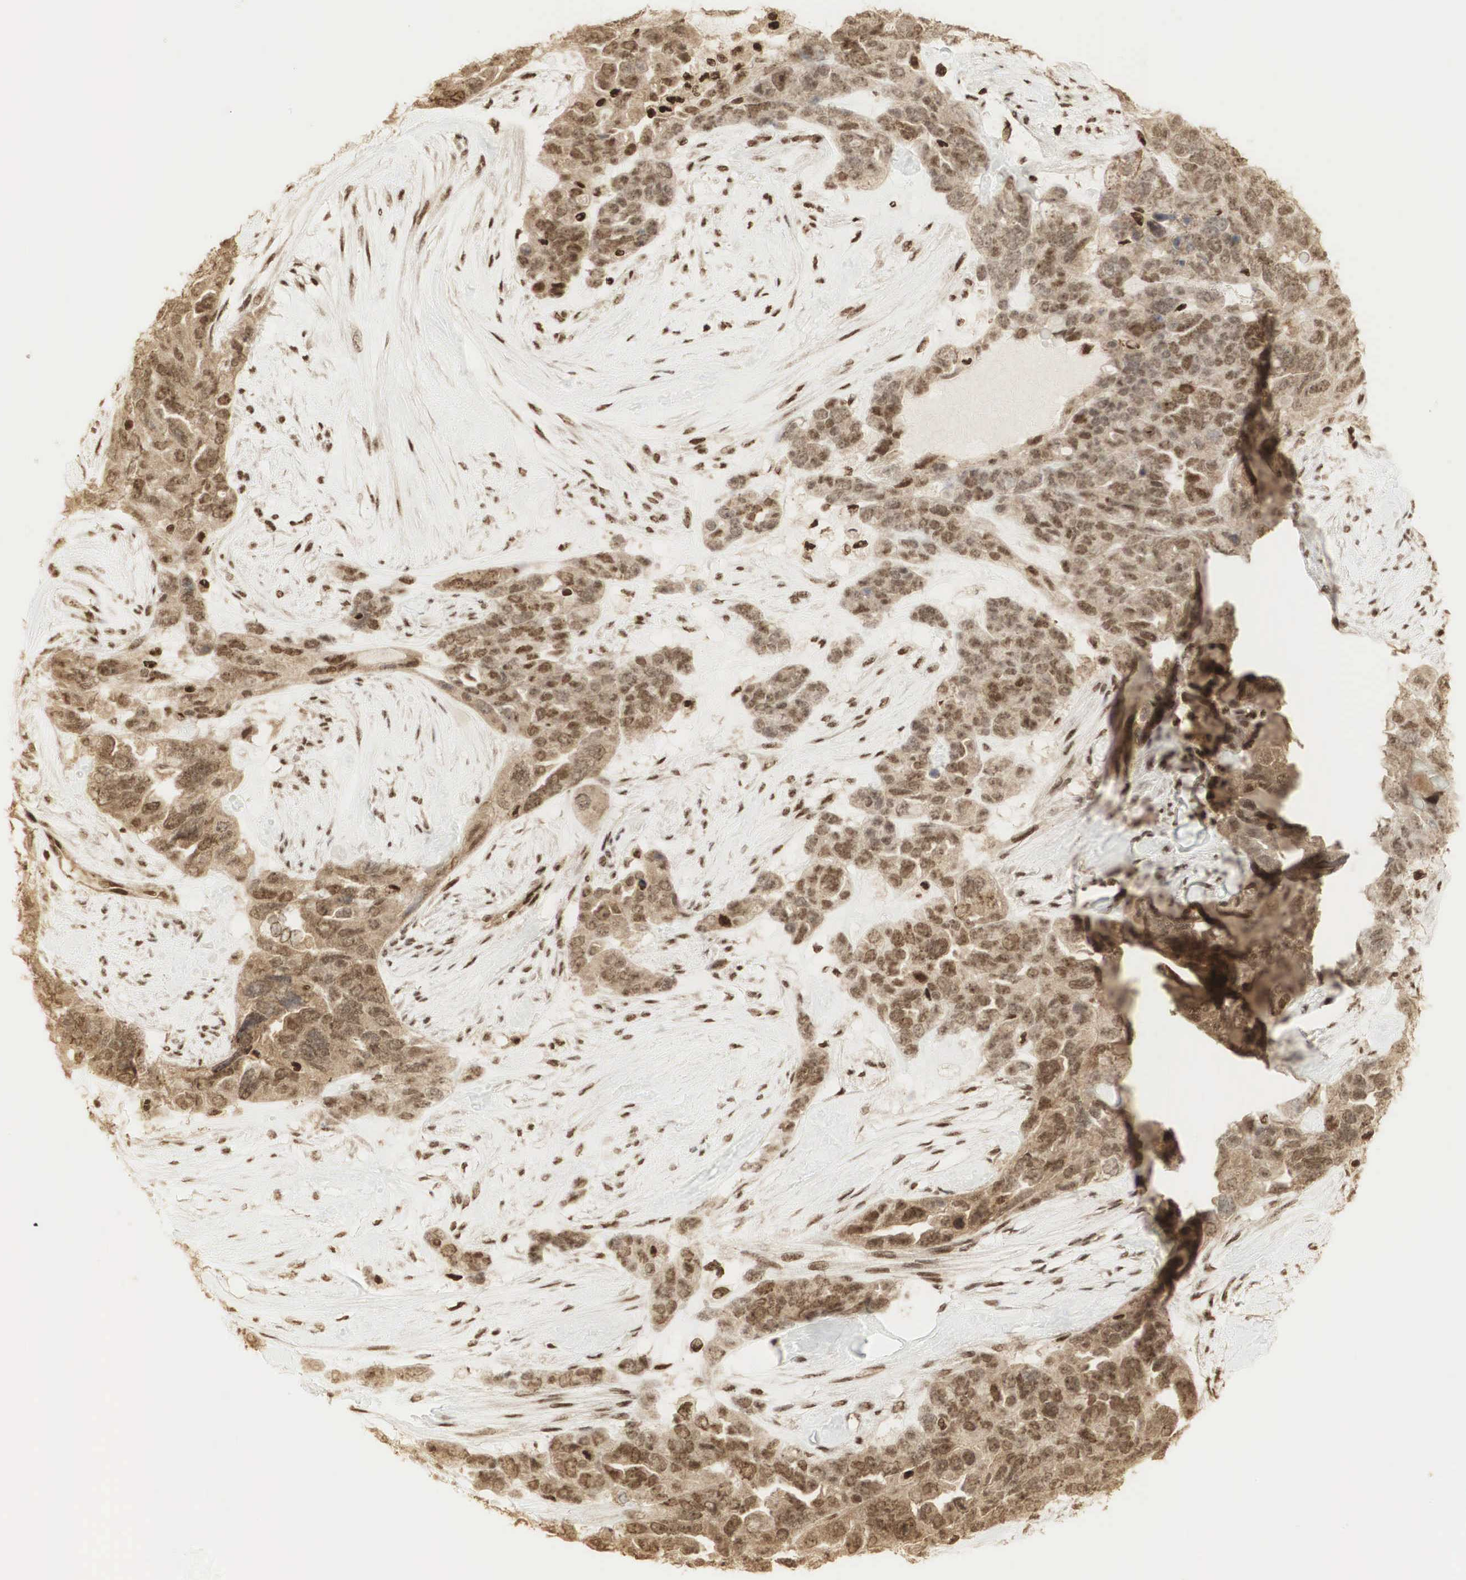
{"staining": {"intensity": "moderate", "quantity": "25%-75%", "location": "cytoplasmic/membranous,nuclear"}, "tissue": "ovarian cancer", "cell_type": "Tumor cells", "image_type": "cancer", "snomed": [{"axis": "morphology", "description": "Cystadenocarcinoma, serous, NOS"}, {"axis": "topography", "description": "Ovary"}], "caption": "Immunohistochemical staining of human serous cystadenocarcinoma (ovarian) displays medium levels of moderate cytoplasmic/membranous and nuclear protein staining in about 25%-75% of tumor cells.", "gene": "RNF113A", "patient": {"sex": "female", "age": 63}}